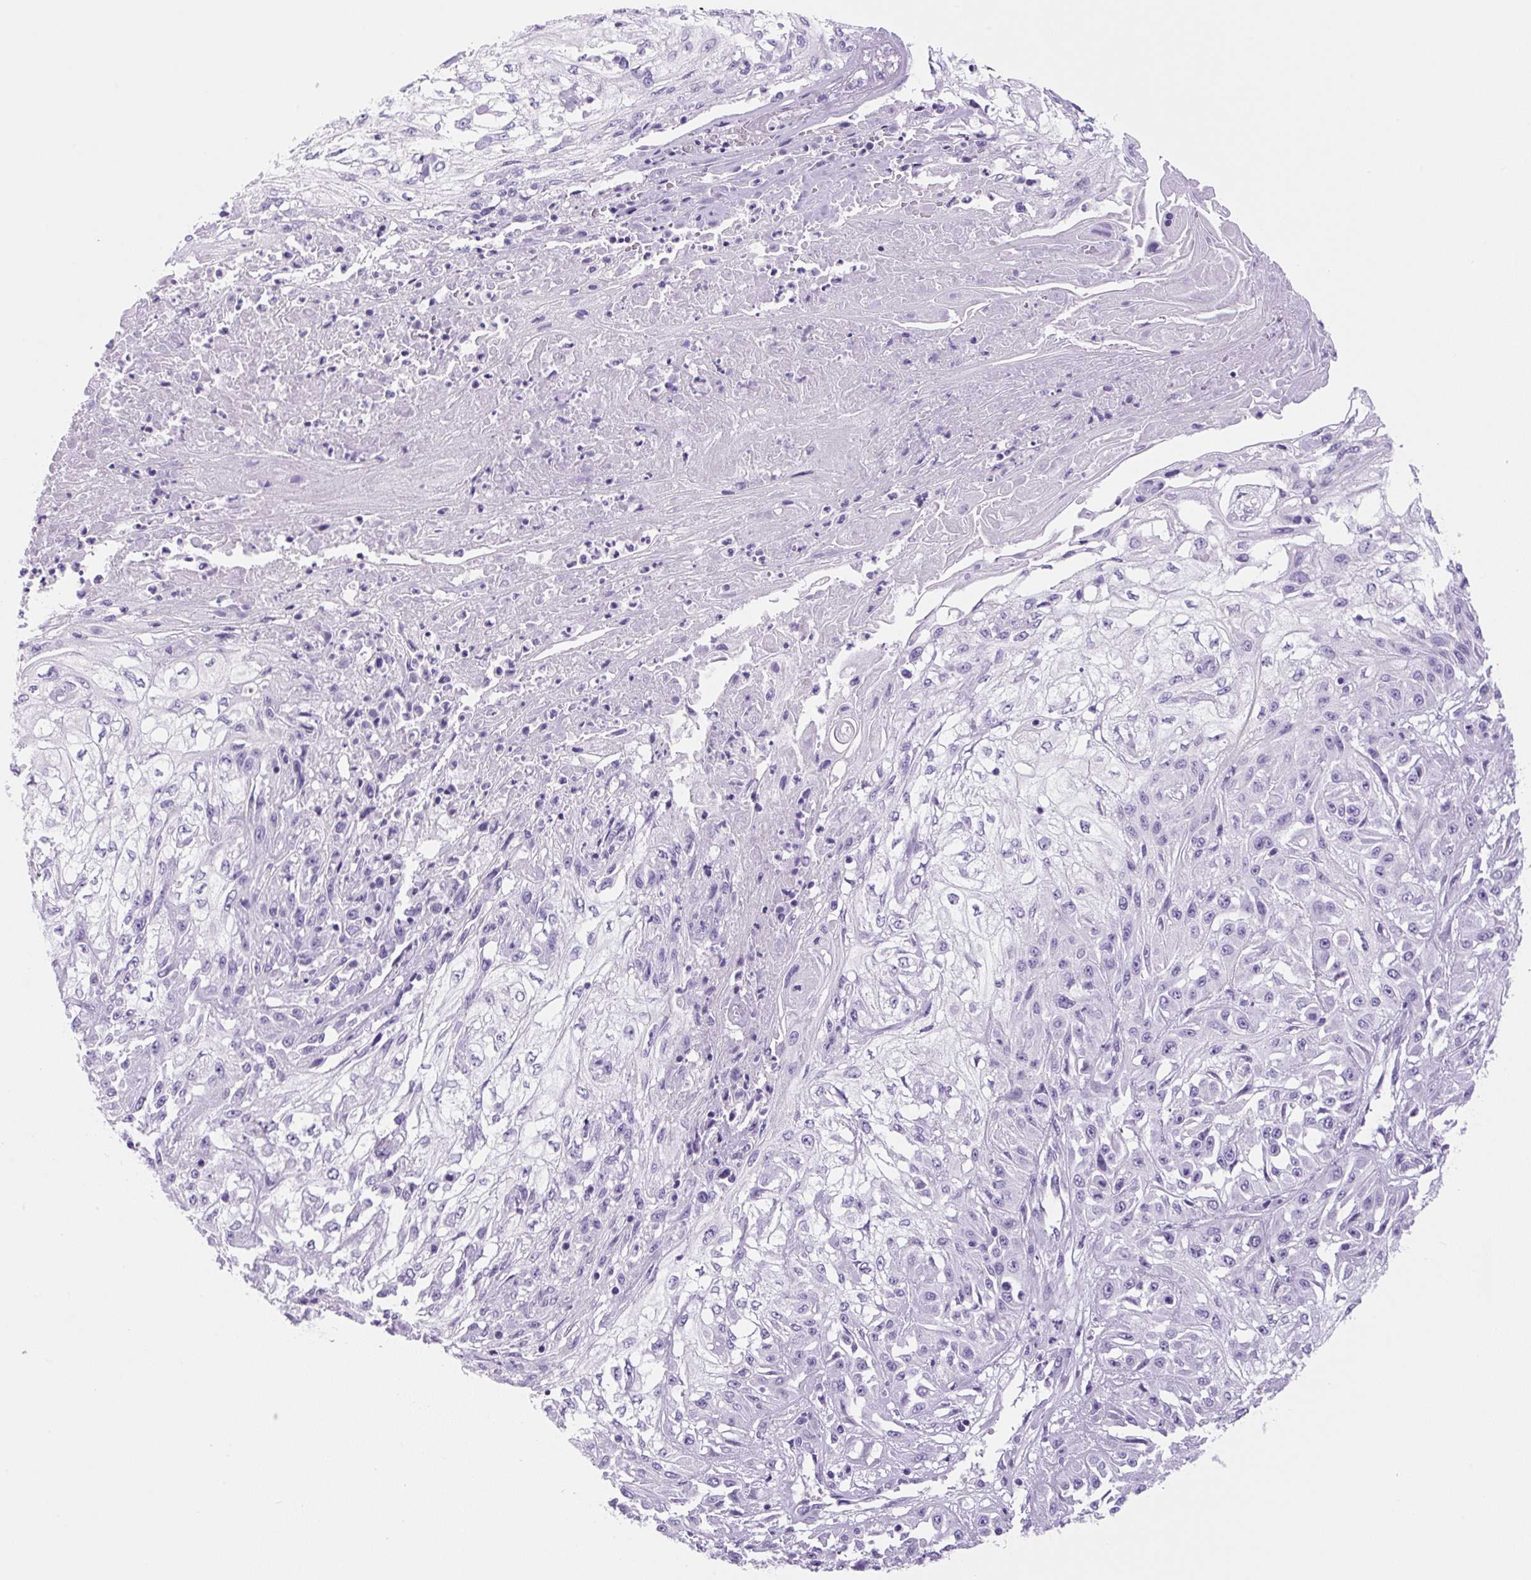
{"staining": {"intensity": "negative", "quantity": "none", "location": "none"}, "tissue": "skin cancer", "cell_type": "Tumor cells", "image_type": "cancer", "snomed": [{"axis": "morphology", "description": "Squamous cell carcinoma, NOS"}, {"axis": "morphology", "description": "Squamous cell carcinoma, metastatic, NOS"}, {"axis": "topography", "description": "Skin"}, {"axis": "topography", "description": "Lymph node"}], "caption": "A high-resolution photomicrograph shows IHC staining of skin cancer, which demonstrates no significant expression in tumor cells. Nuclei are stained in blue.", "gene": "PRRT1", "patient": {"sex": "male", "age": 75}}